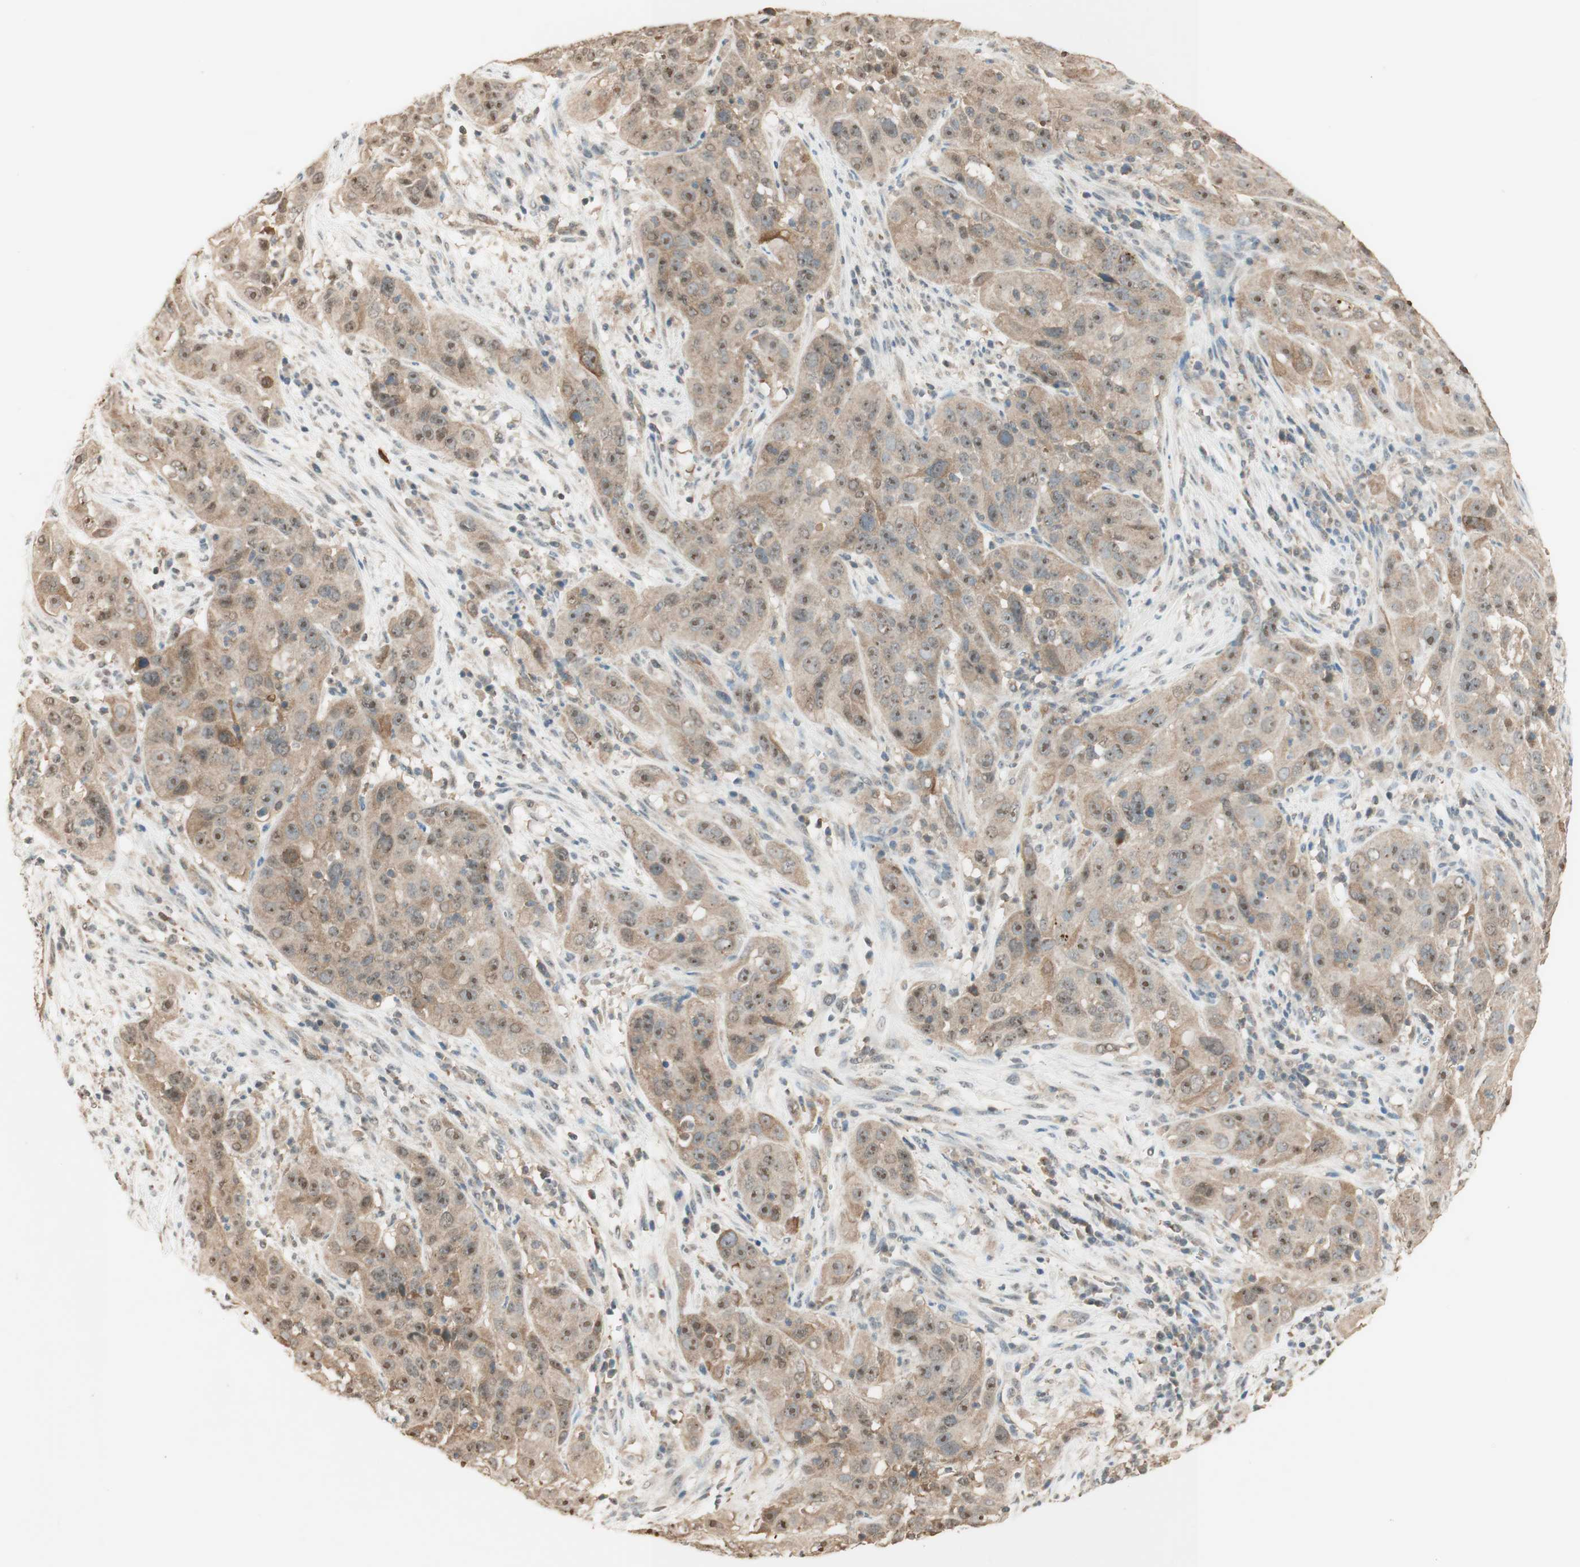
{"staining": {"intensity": "moderate", "quantity": ">75%", "location": "cytoplasmic/membranous,nuclear"}, "tissue": "cervical cancer", "cell_type": "Tumor cells", "image_type": "cancer", "snomed": [{"axis": "morphology", "description": "Squamous cell carcinoma, NOS"}, {"axis": "topography", "description": "Cervix"}], "caption": "Immunohistochemistry photomicrograph of neoplastic tissue: human squamous cell carcinoma (cervical) stained using immunohistochemistry reveals medium levels of moderate protein expression localized specifically in the cytoplasmic/membranous and nuclear of tumor cells, appearing as a cytoplasmic/membranous and nuclear brown color.", "gene": "SPINT2", "patient": {"sex": "female", "age": 32}}